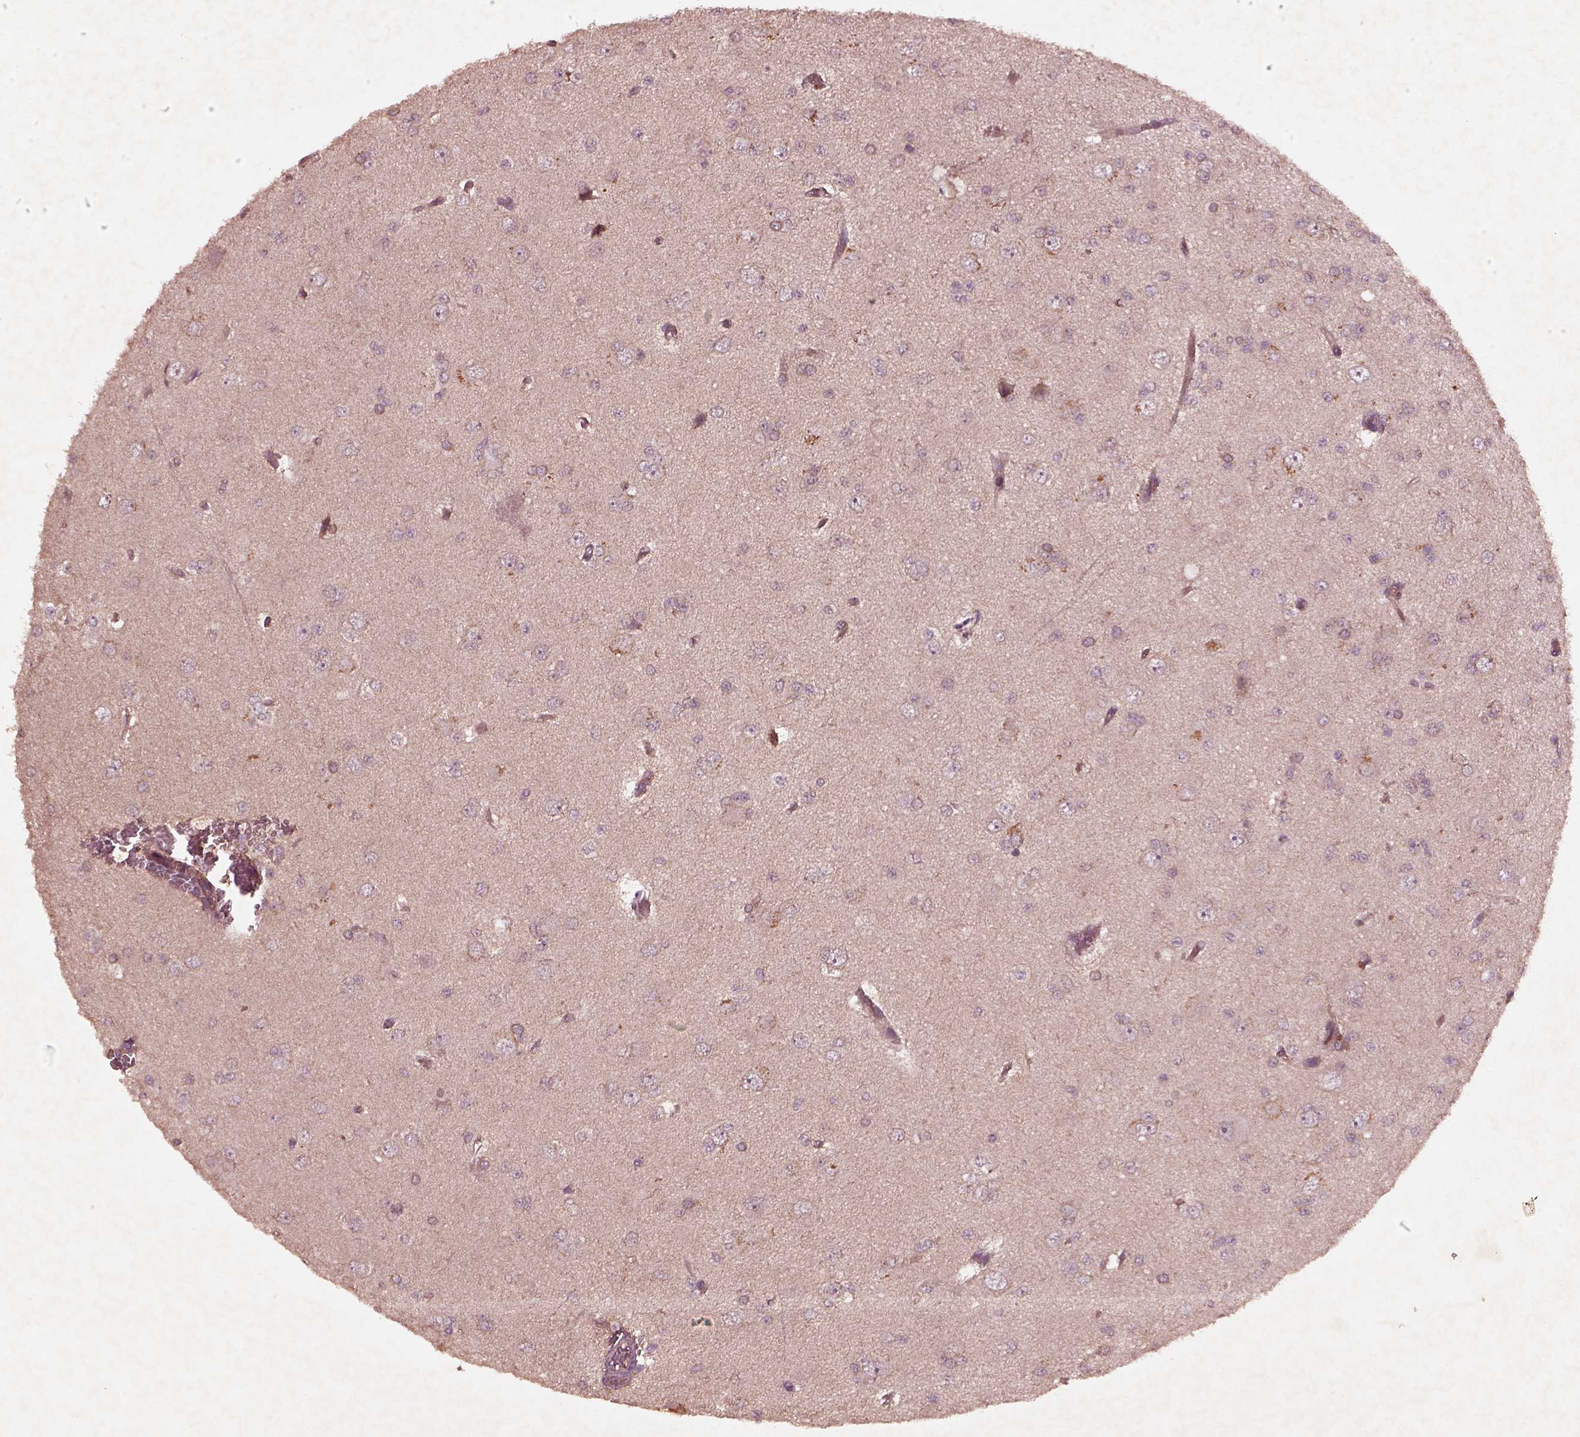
{"staining": {"intensity": "moderate", "quantity": "<25%", "location": "cytoplasmic/membranous"}, "tissue": "glioma", "cell_type": "Tumor cells", "image_type": "cancer", "snomed": [{"axis": "morphology", "description": "Glioma, malignant, Low grade"}, {"axis": "topography", "description": "Brain"}], "caption": "This image shows malignant low-grade glioma stained with immunohistochemistry to label a protein in brown. The cytoplasmic/membranous of tumor cells show moderate positivity for the protein. Nuclei are counter-stained blue.", "gene": "FAM234A", "patient": {"sex": "male", "age": 27}}